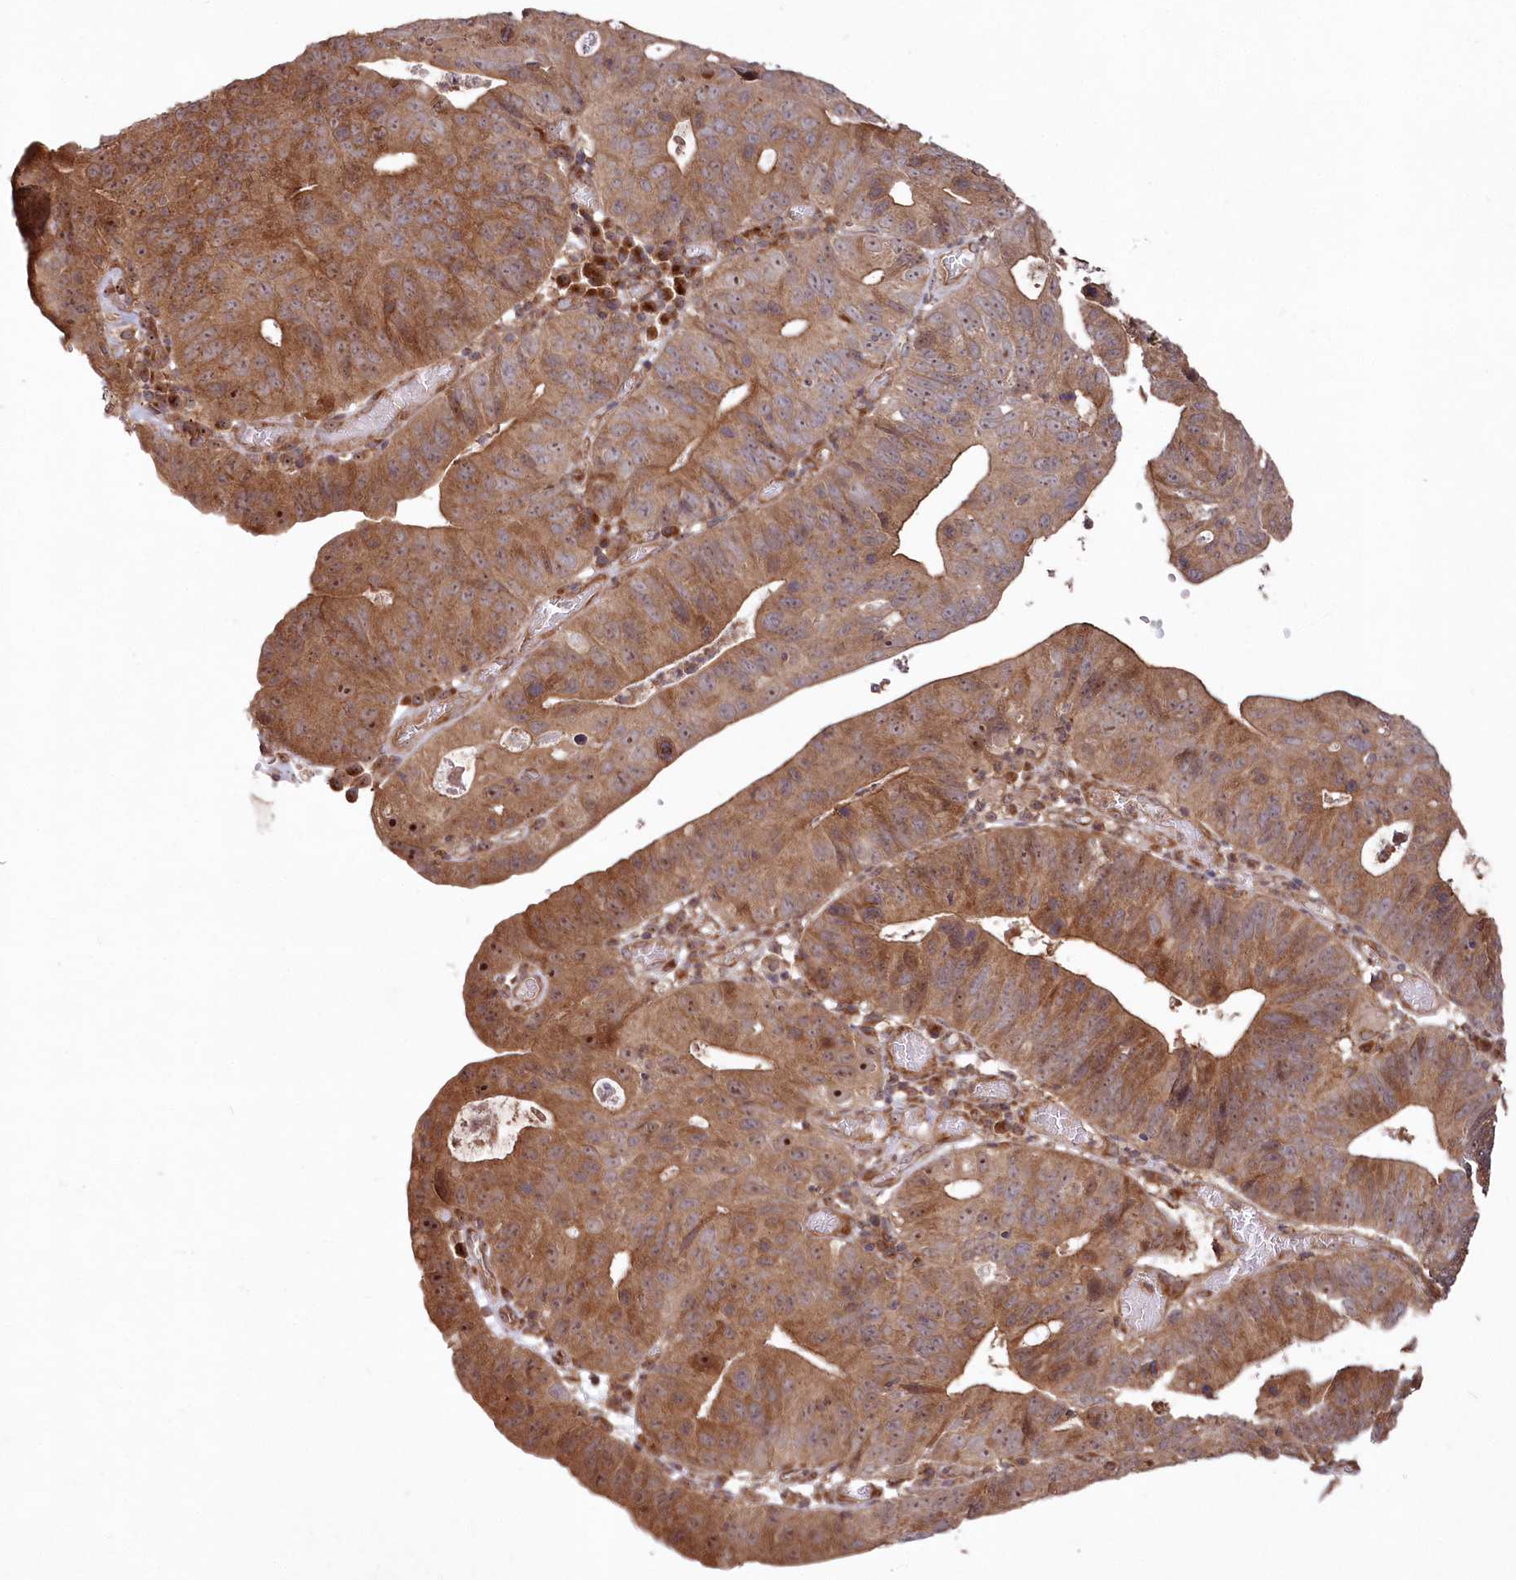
{"staining": {"intensity": "moderate", "quantity": ">75%", "location": "cytoplasmic/membranous,nuclear"}, "tissue": "stomach cancer", "cell_type": "Tumor cells", "image_type": "cancer", "snomed": [{"axis": "morphology", "description": "Adenocarcinoma, NOS"}, {"axis": "topography", "description": "Stomach"}], "caption": "Stomach cancer (adenocarcinoma) was stained to show a protein in brown. There is medium levels of moderate cytoplasmic/membranous and nuclear staining in approximately >75% of tumor cells. (brown staining indicates protein expression, while blue staining denotes nuclei).", "gene": "TBCA", "patient": {"sex": "male", "age": 59}}